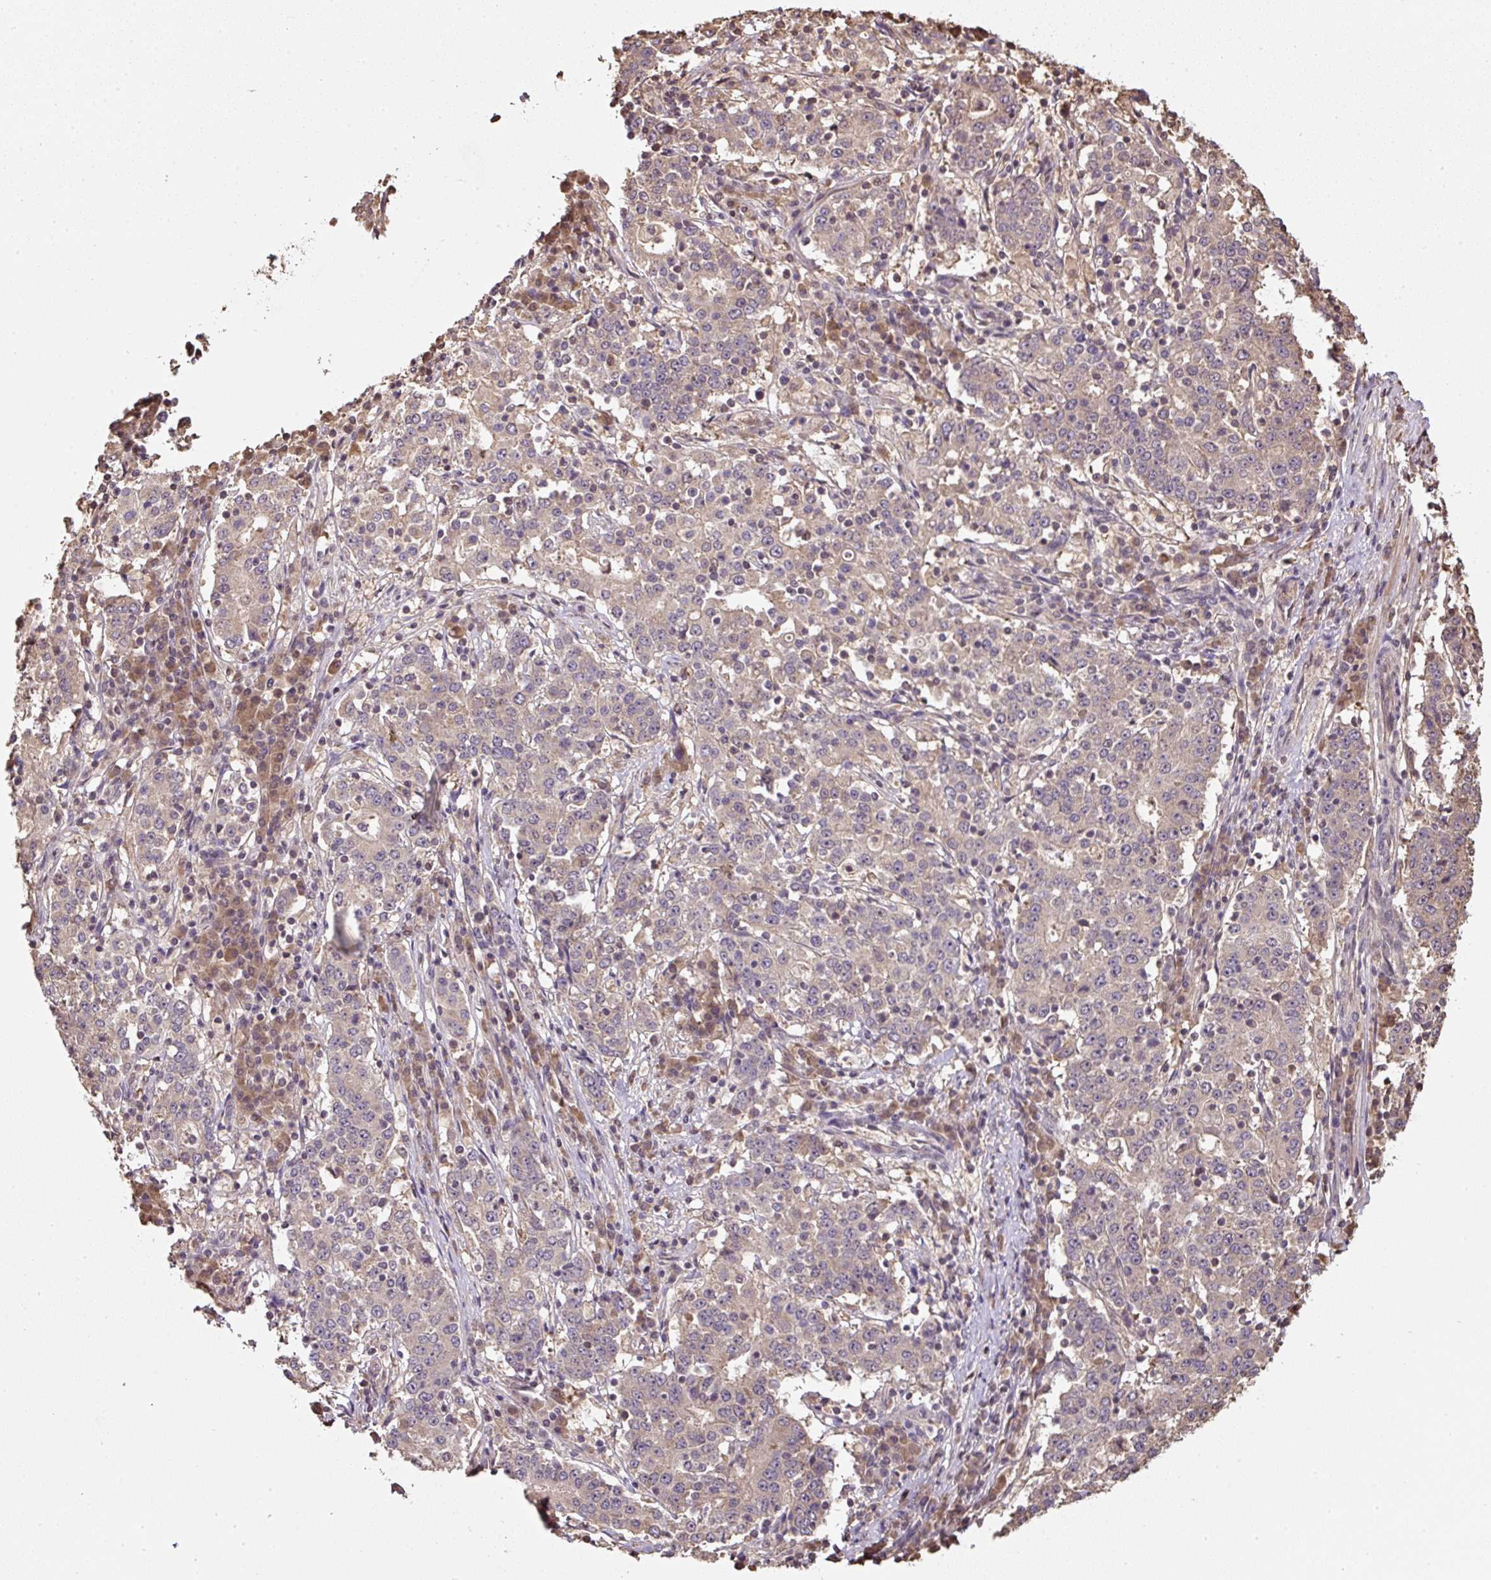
{"staining": {"intensity": "negative", "quantity": "none", "location": "none"}, "tissue": "stomach cancer", "cell_type": "Tumor cells", "image_type": "cancer", "snomed": [{"axis": "morphology", "description": "Adenocarcinoma, NOS"}, {"axis": "topography", "description": "Stomach"}], "caption": "A histopathology image of adenocarcinoma (stomach) stained for a protein displays no brown staining in tumor cells.", "gene": "TMEM170B", "patient": {"sex": "male", "age": 59}}